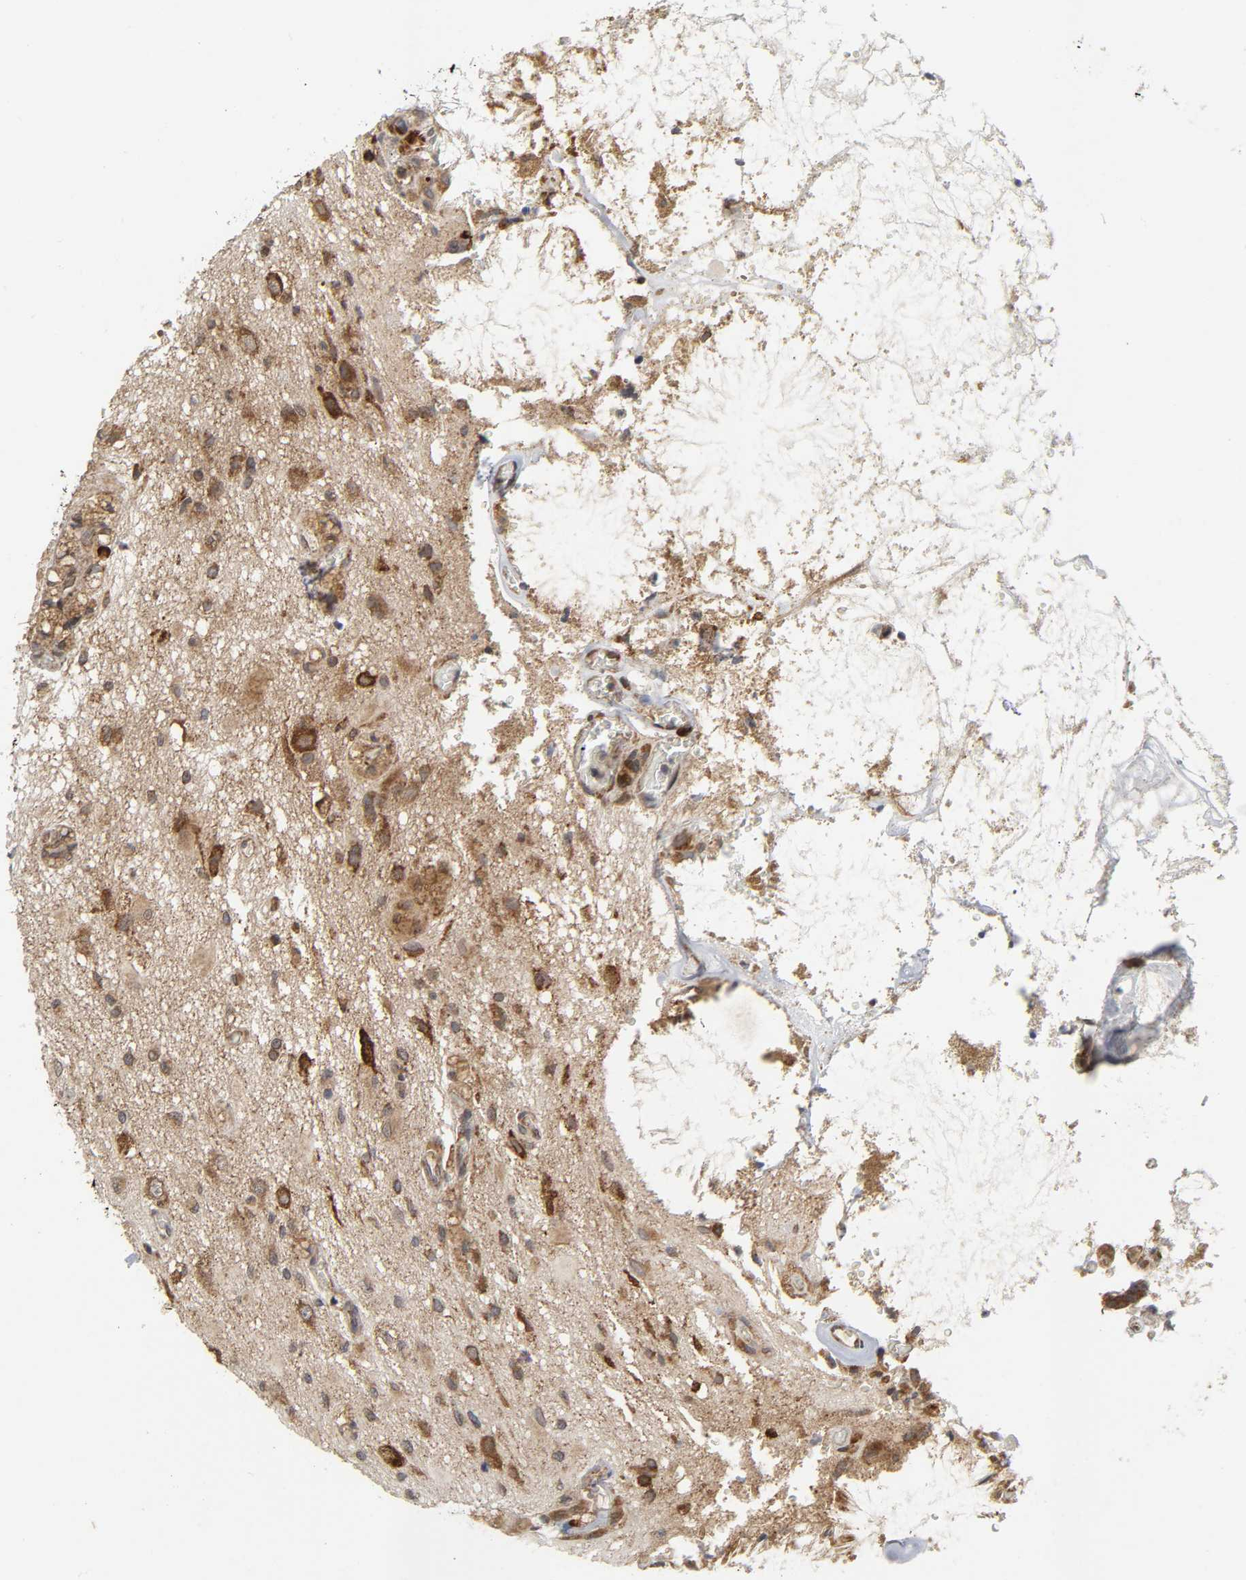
{"staining": {"intensity": "strong", "quantity": ">75%", "location": "cytoplasmic/membranous"}, "tissue": "glioma", "cell_type": "Tumor cells", "image_type": "cancer", "snomed": [{"axis": "morphology", "description": "Glioma, malignant, High grade"}, {"axis": "topography", "description": "Brain"}], "caption": "Strong cytoplasmic/membranous positivity is present in about >75% of tumor cells in malignant glioma (high-grade).", "gene": "SLC30A9", "patient": {"sex": "male", "age": 47}}